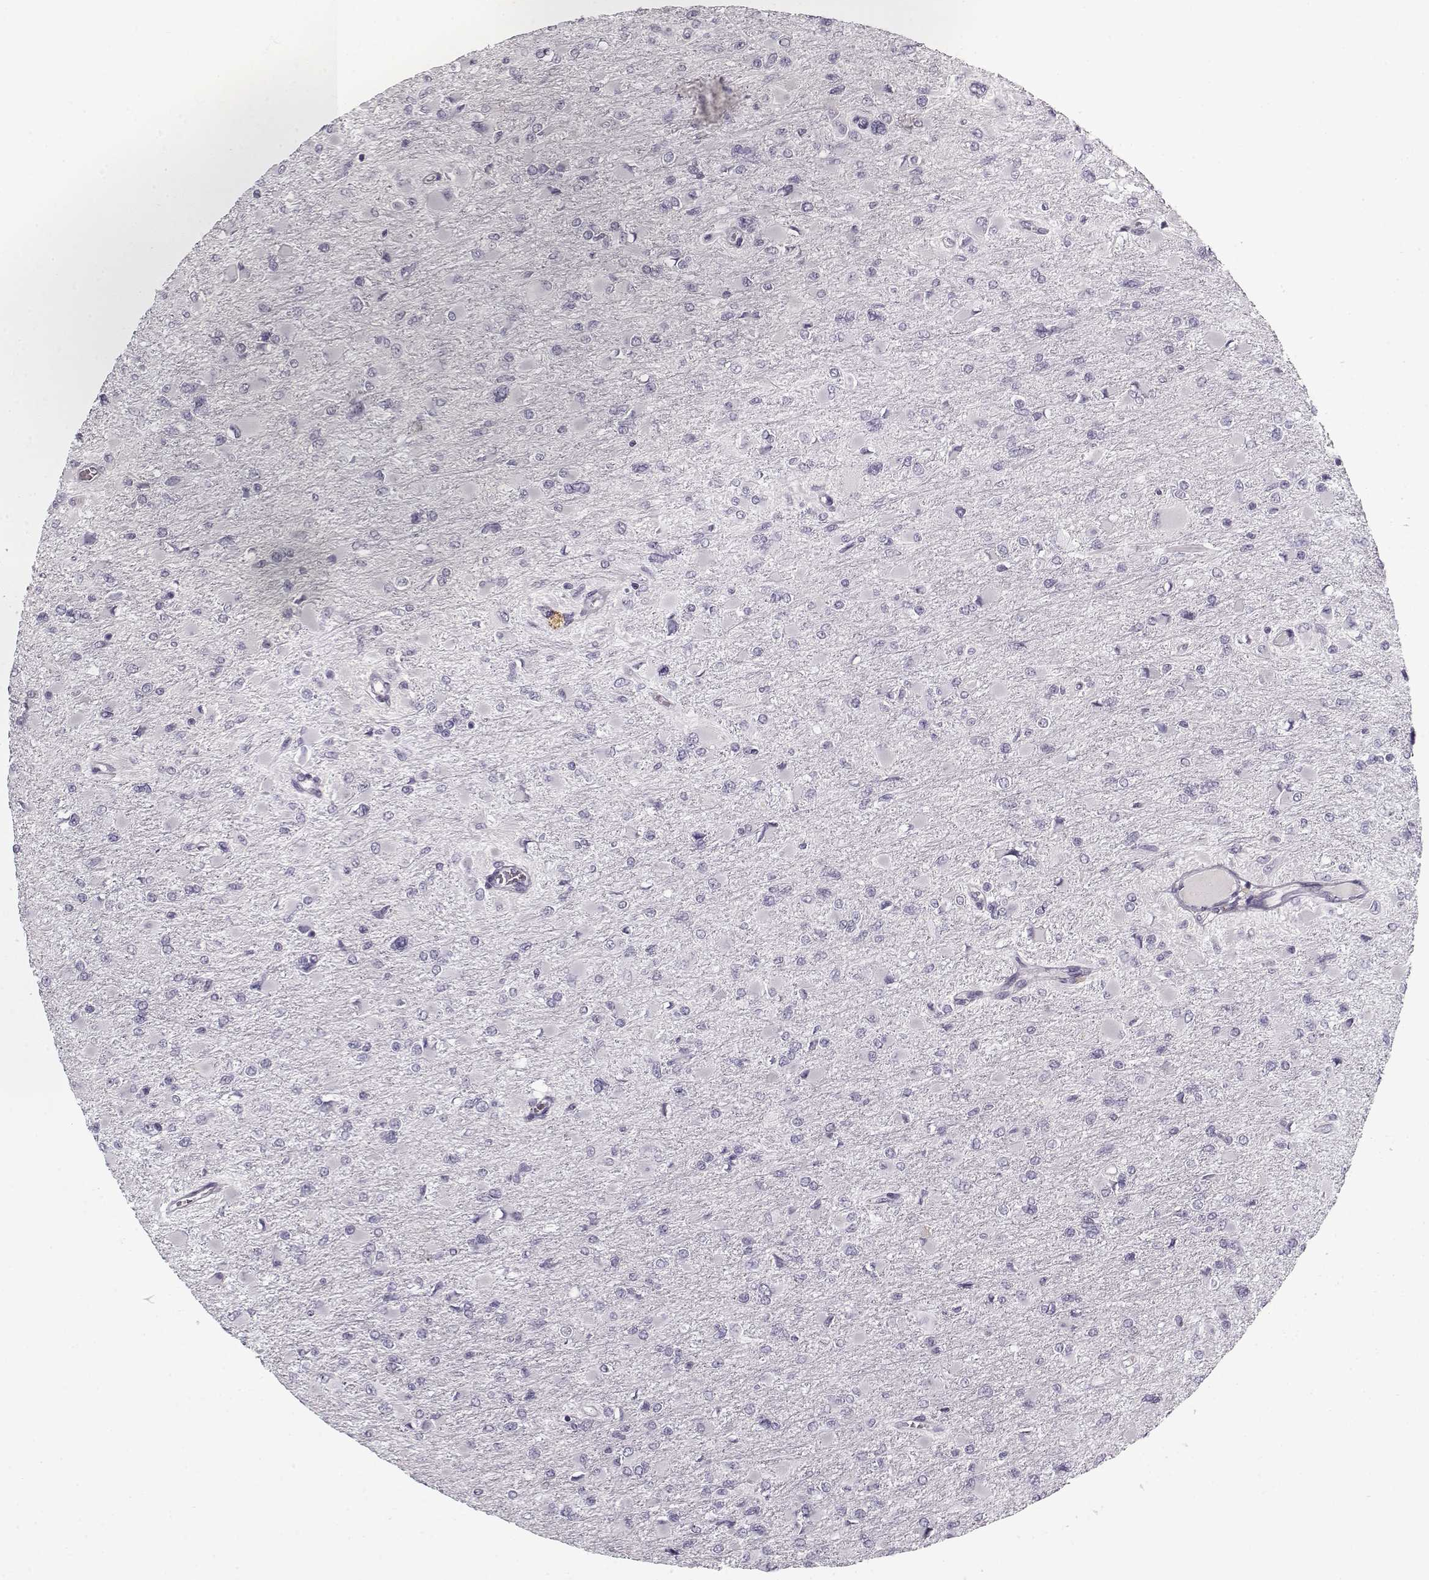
{"staining": {"intensity": "negative", "quantity": "none", "location": "none"}, "tissue": "glioma", "cell_type": "Tumor cells", "image_type": "cancer", "snomed": [{"axis": "morphology", "description": "Glioma, malignant, High grade"}, {"axis": "topography", "description": "Cerebral cortex"}], "caption": "Immunohistochemistry (IHC) photomicrograph of glioma stained for a protein (brown), which reveals no positivity in tumor cells.", "gene": "LUM", "patient": {"sex": "female", "age": 36}}